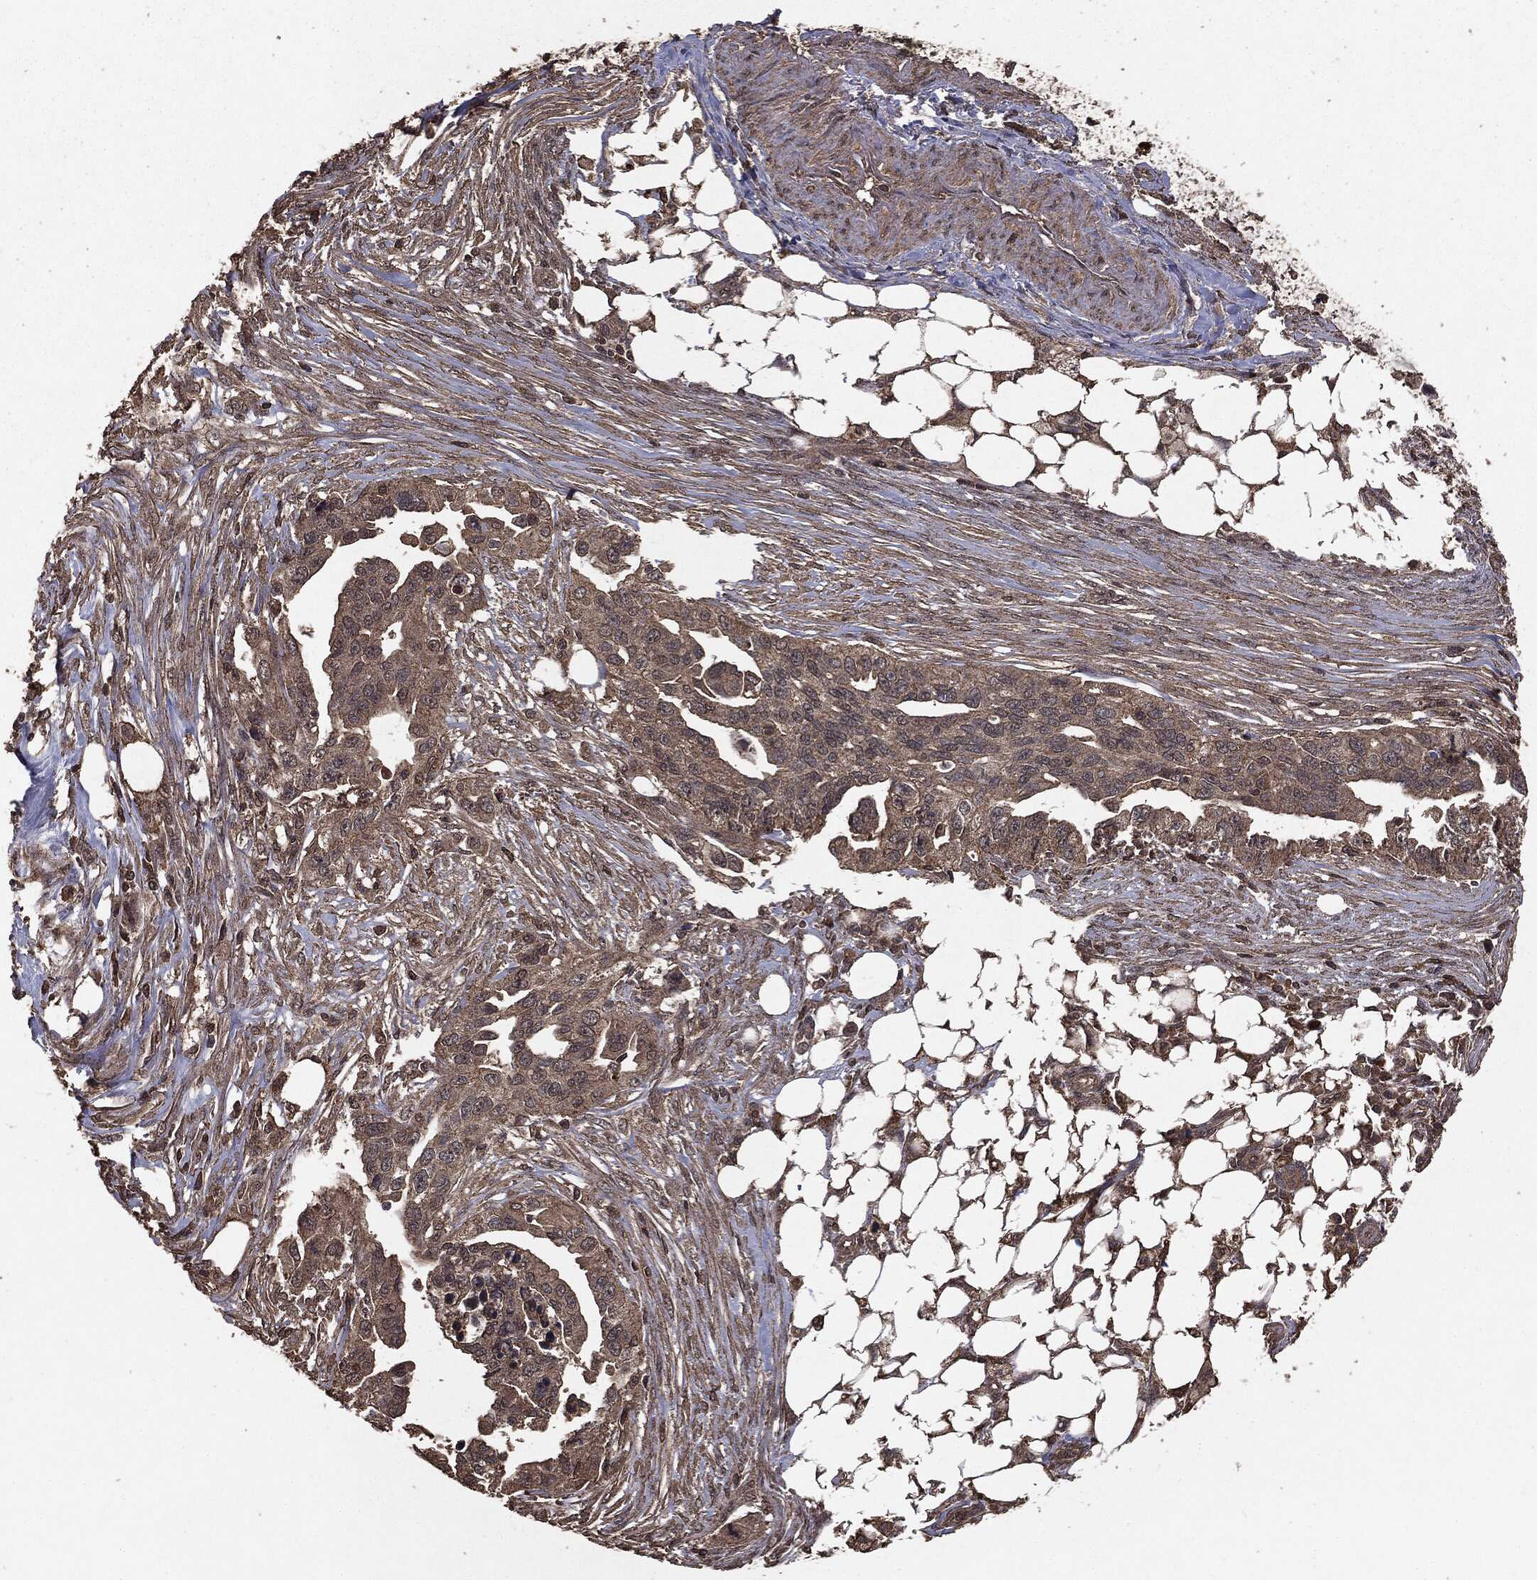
{"staining": {"intensity": "weak", "quantity": "25%-75%", "location": "cytoplasmic/membranous"}, "tissue": "ovarian cancer", "cell_type": "Tumor cells", "image_type": "cancer", "snomed": [{"axis": "morphology", "description": "Carcinoma, endometroid"}, {"axis": "morphology", "description": "Cystadenocarcinoma, serous, NOS"}, {"axis": "topography", "description": "Ovary"}], "caption": "The immunohistochemical stain shows weak cytoplasmic/membranous staining in tumor cells of serous cystadenocarcinoma (ovarian) tissue. The protein is shown in brown color, while the nuclei are stained blue.", "gene": "NME1", "patient": {"sex": "female", "age": 45}}